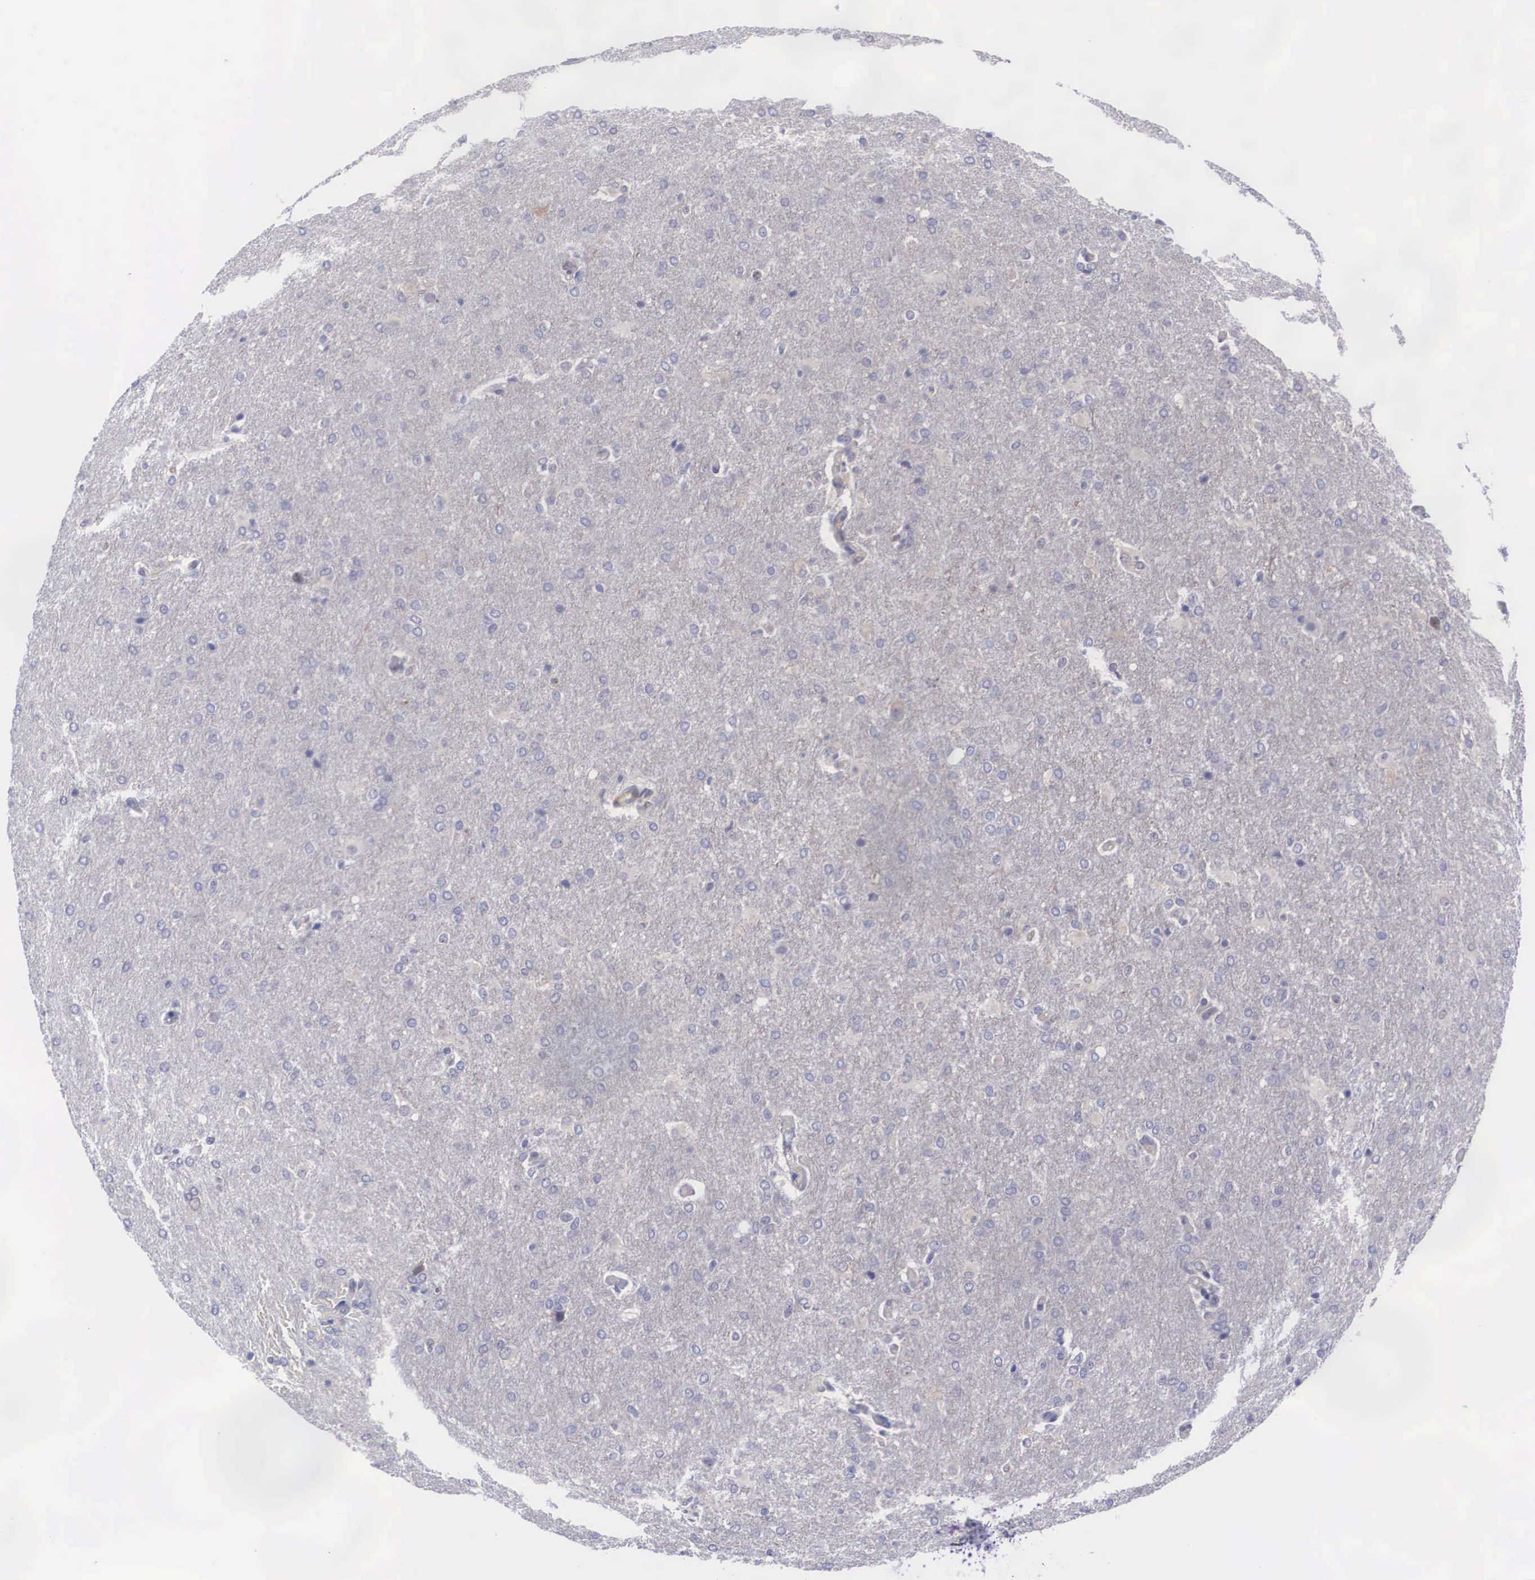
{"staining": {"intensity": "negative", "quantity": "none", "location": "none"}, "tissue": "glioma", "cell_type": "Tumor cells", "image_type": "cancer", "snomed": [{"axis": "morphology", "description": "Glioma, malignant, High grade"}, {"axis": "topography", "description": "Brain"}], "caption": "Immunohistochemical staining of malignant glioma (high-grade) shows no significant staining in tumor cells.", "gene": "MAST4", "patient": {"sex": "male", "age": 68}}